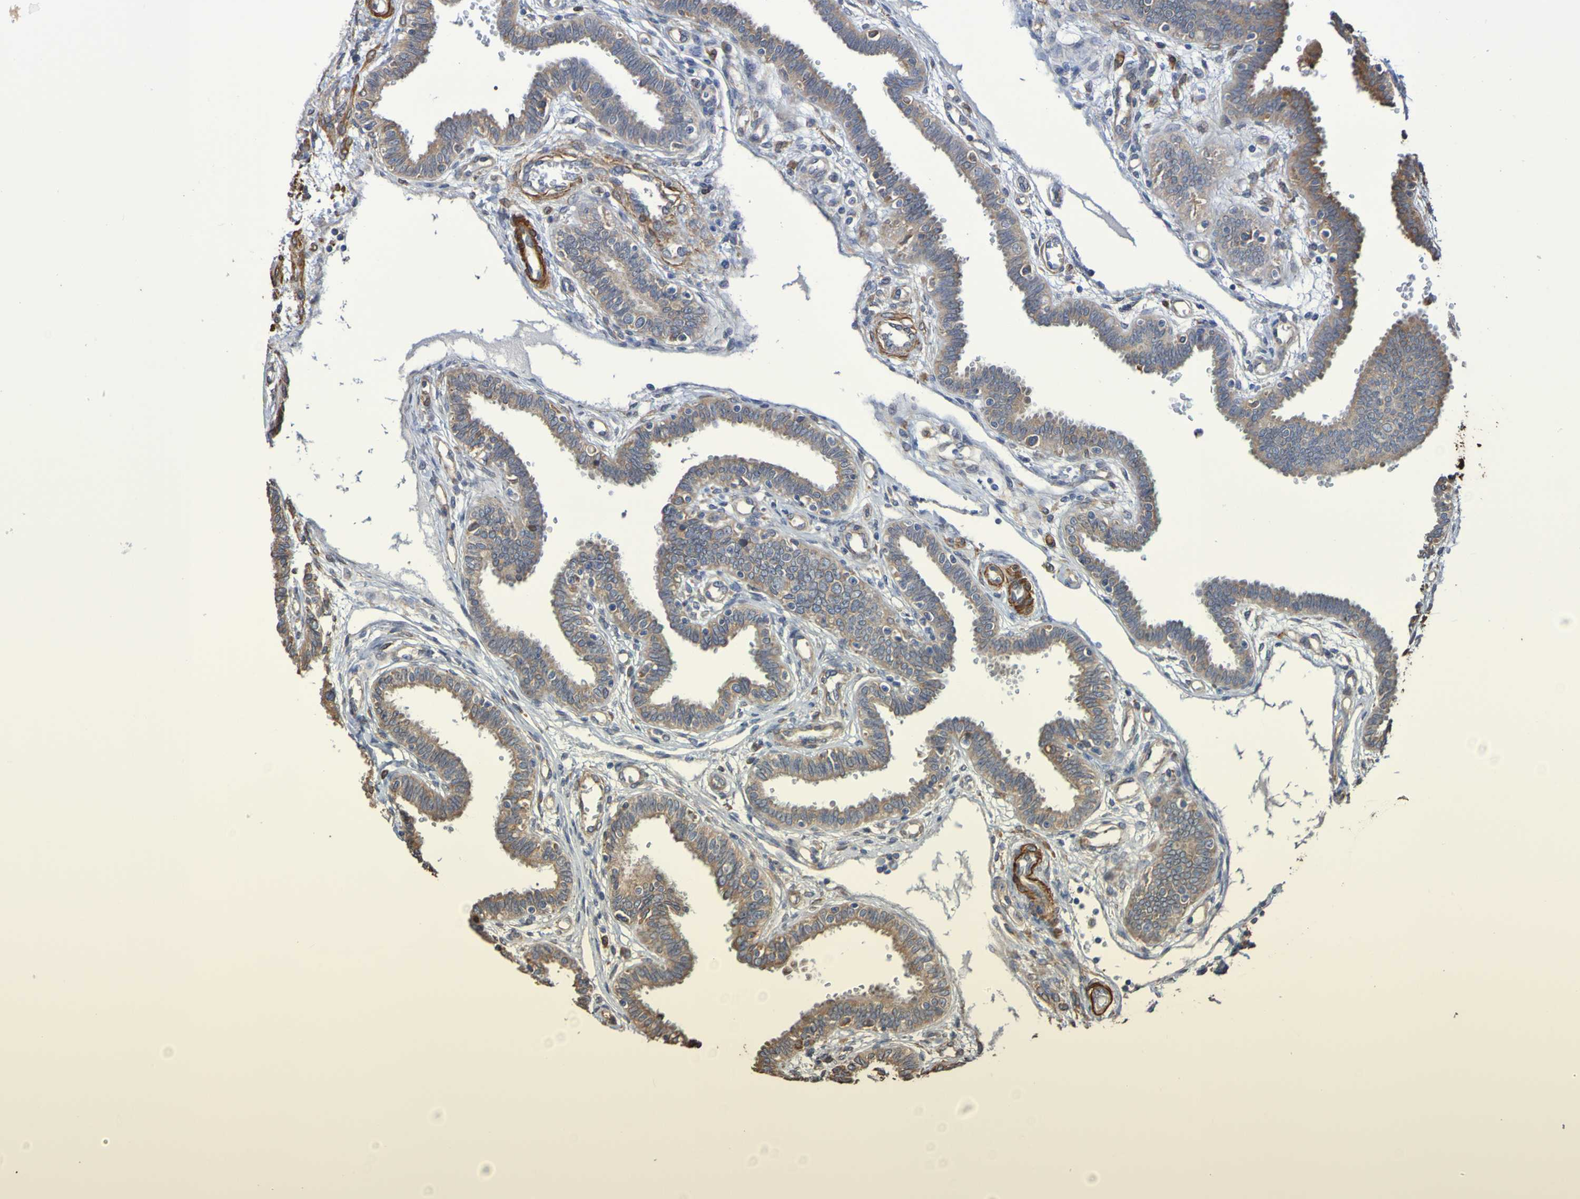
{"staining": {"intensity": "weak", "quantity": ">75%", "location": "cytoplasmic/membranous"}, "tissue": "fallopian tube", "cell_type": "Glandular cells", "image_type": "normal", "snomed": [{"axis": "morphology", "description": "Normal tissue, NOS"}, {"axis": "topography", "description": "Fallopian tube"}], "caption": "IHC (DAB (3,3'-diaminobenzidine)) staining of normal human fallopian tube exhibits weak cytoplasmic/membranous protein staining in approximately >75% of glandular cells.", "gene": "RAB11A", "patient": {"sex": "female", "age": 32}}